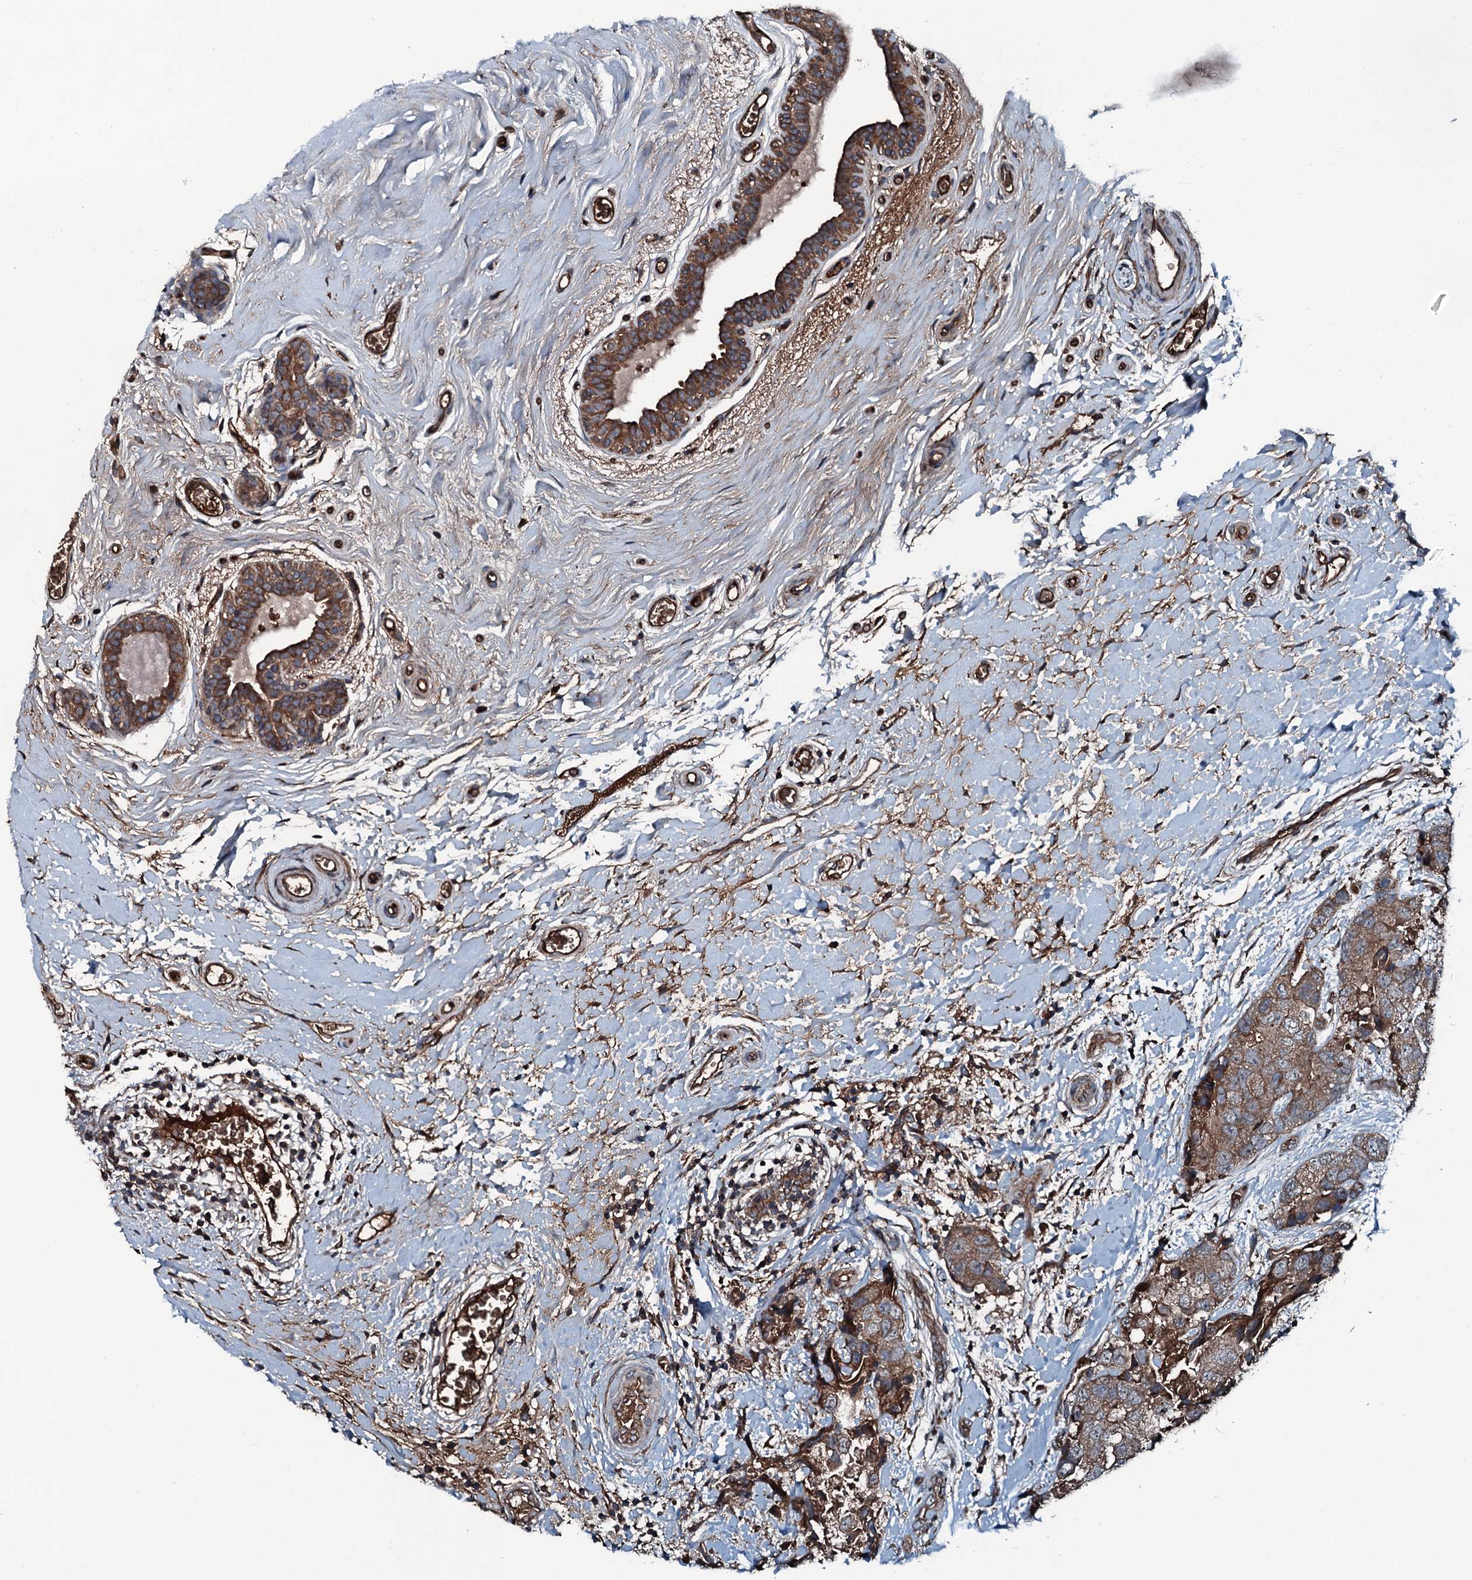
{"staining": {"intensity": "moderate", "quantity": ">75%", "location": "cytoplasmic/membranous"}, "tissue": "breast cancer", "cell_type": "Tumor cells", "image_type": "cancer", "snomed": [{"axis": "morphology", "description": "Duct carcinoma"}, {"axis": "topography", "description": "Breast"}], "caption": "Protein expression analysis of human breast cancer reveals moderate cytoplasmic/membranous staining in about >75% of tumor cells. (Brightfield microscopy of DAB IHC at high magnification).", "gene": "TRIM7", "patient": {"sex": "female", "age": 62}}